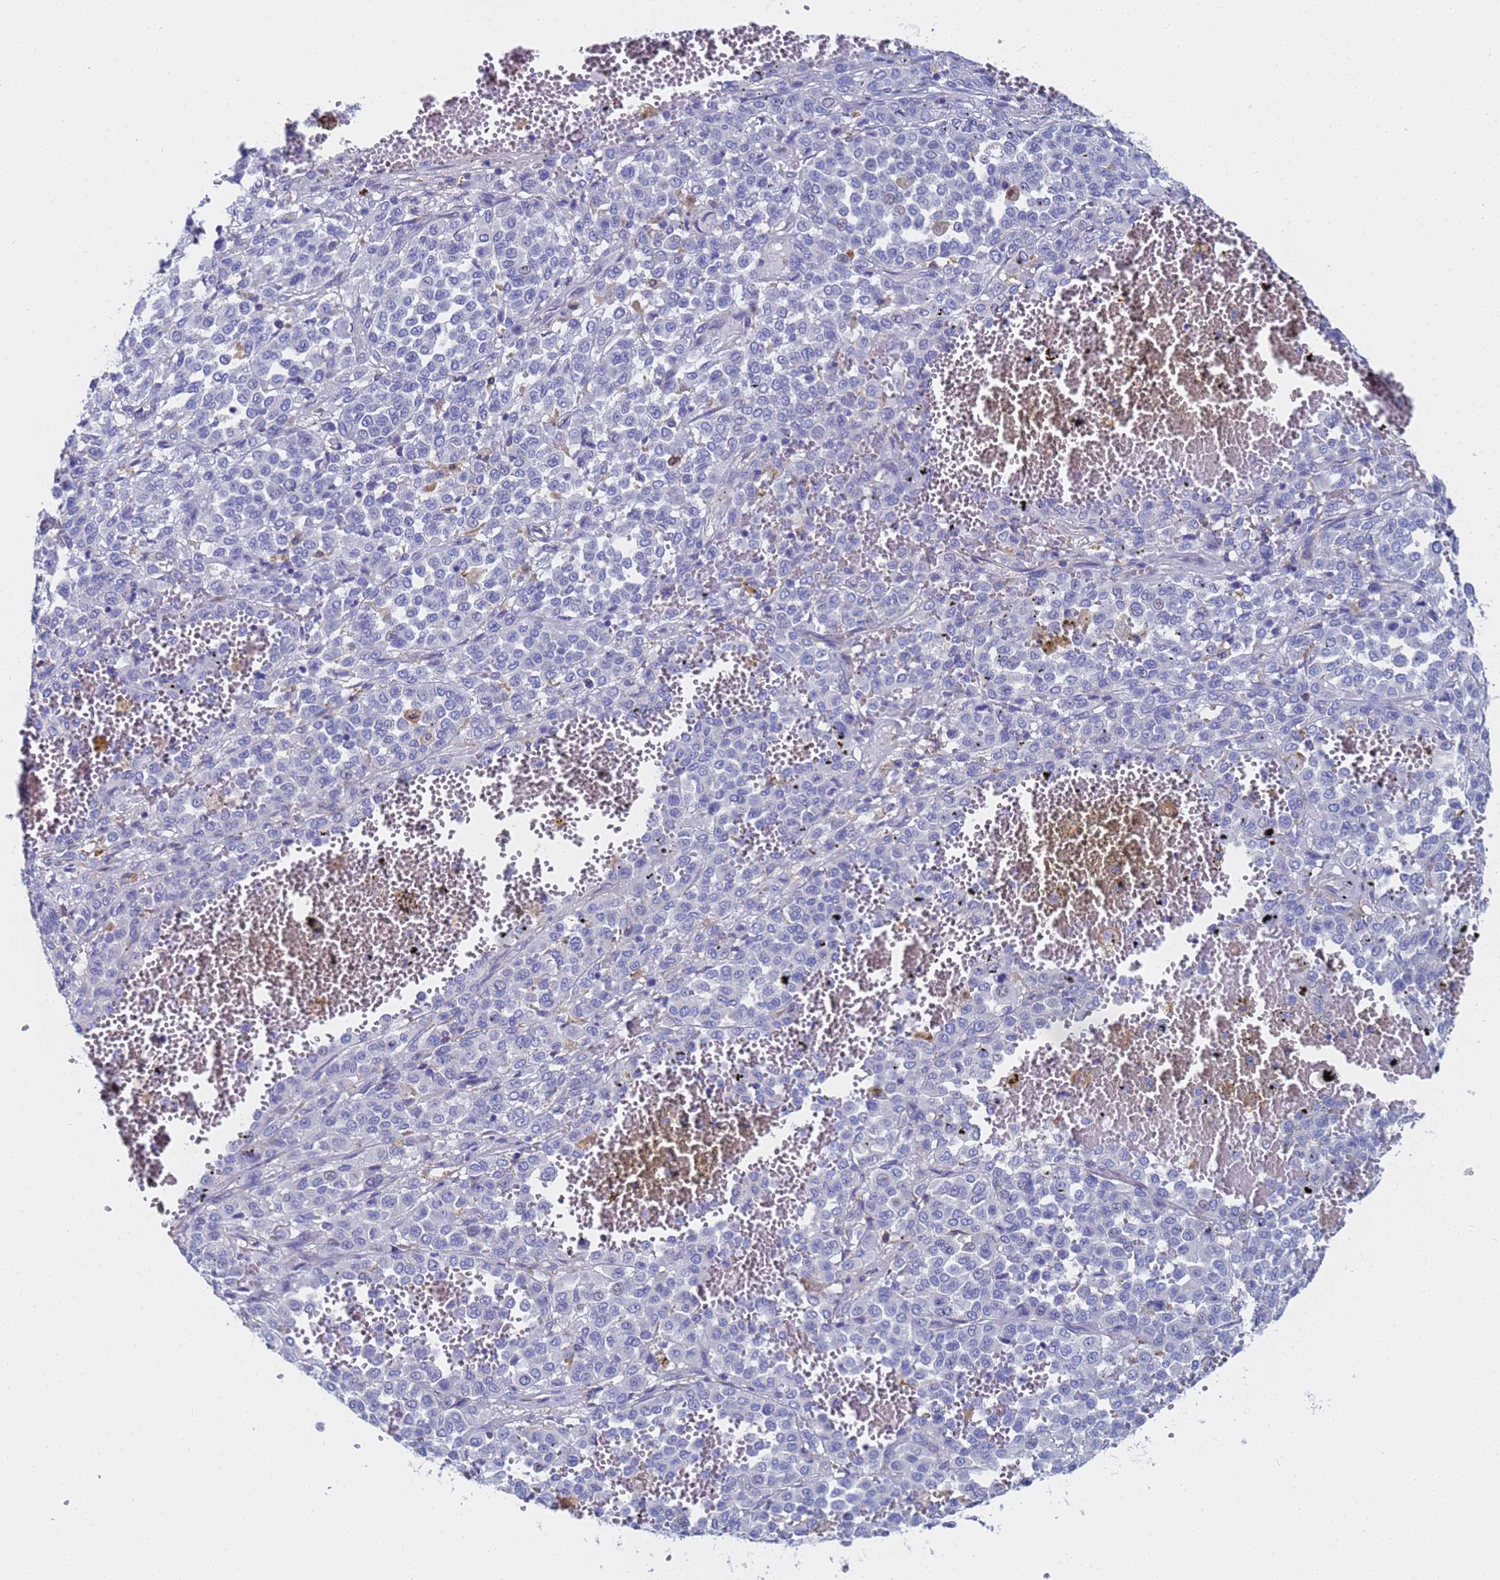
{"staining": {"intensity": "negative", "quantity": "none", "location": "none"}, "tissue": "melanoma", "cell_type": "Tumor cells", "image_type": "cancer", "snomed": [{"axis": "morphology", "description": "Malignant melanoma, Metastatic site"}, {"axis": "topography", "description": "Pancreas"}], "caption": "DAB (3,3'-diaminobenzidine) immunohistochemical staining of human malignant melanoma (metastatic site) displays no significant staining in tumor cells.", "gene": "TM4SF4", "patient": {"sex": "female", "age": 30}}